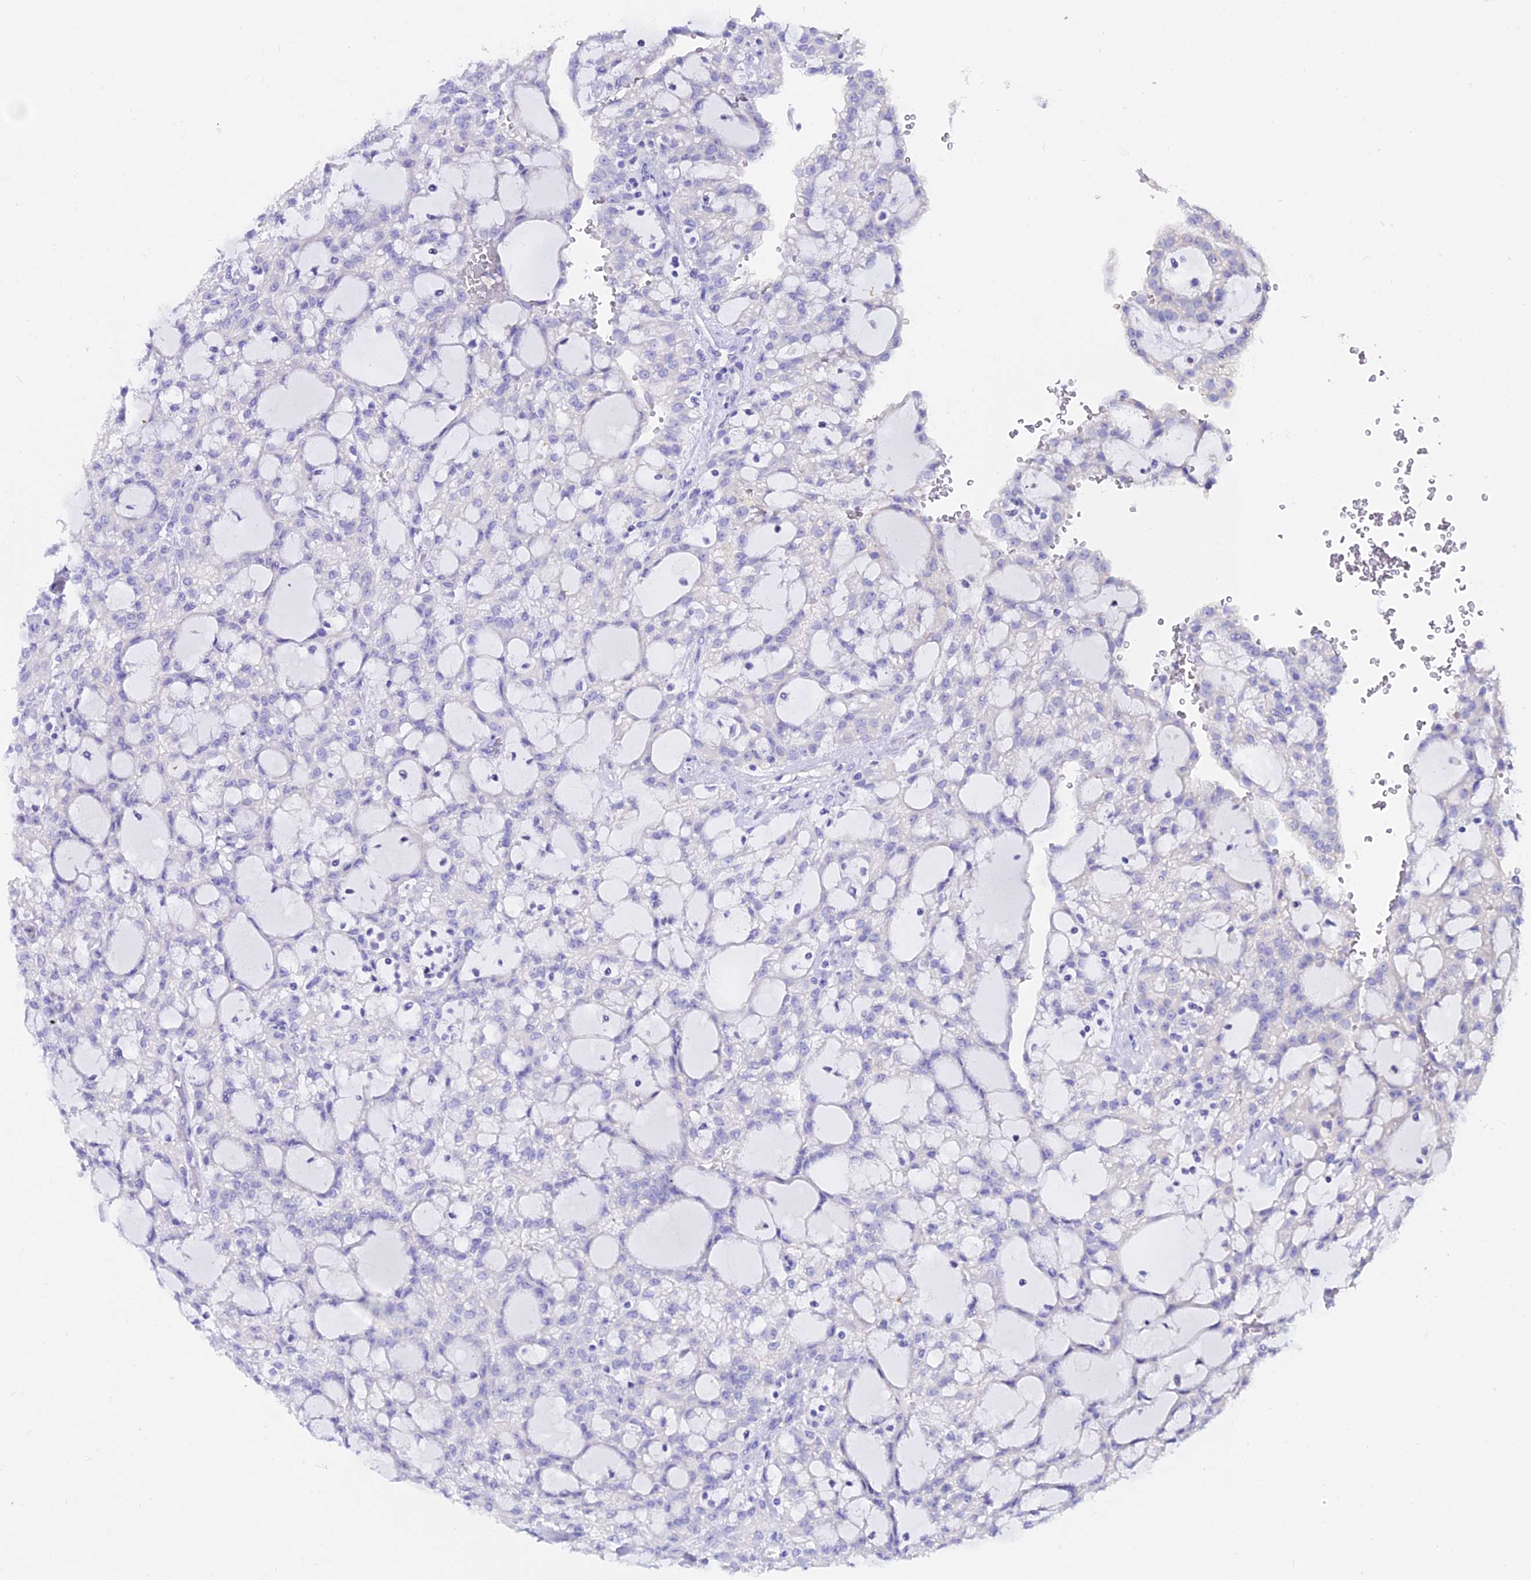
{"staining": {"intensity": "negative", "quantity": "none", "location": "none"}, "tissue": "renal cancer", "cell_type": "Tumor cells", "image_type": "cancer", "snomed": [{"axis": "morphology", "description": "Adenocarcinoma, NOS"}, {"axis": "topography", "description": "Kidney"}], "caption": "Tumor cells show no significant expression in renal cancer (adenocarcinoma).", "gene": "OR4D5", "patient": {"sex": "male", "age": 63}}